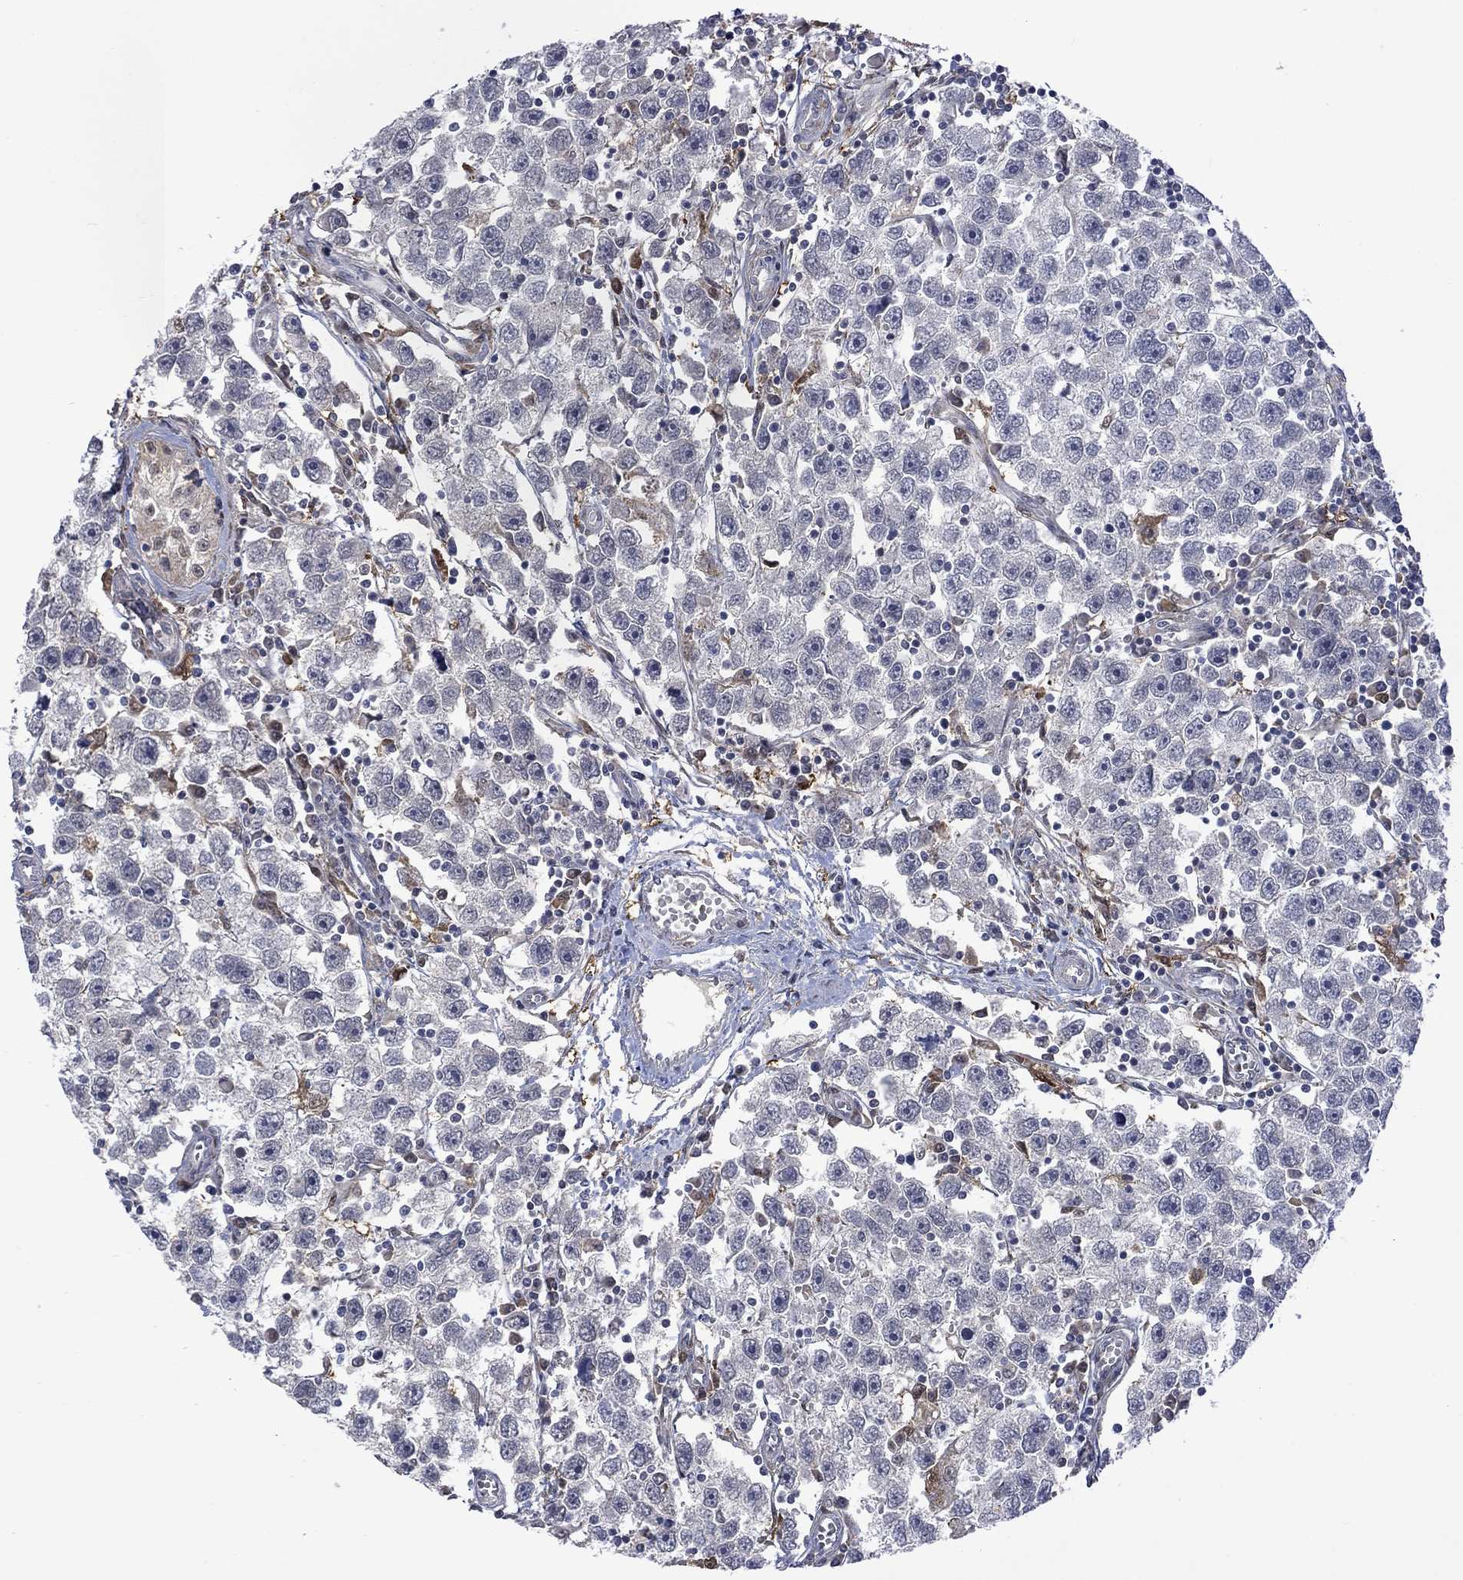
{"staining": {"intensity": "negative", "quantity": "none", "location": "none"}, "tissue": "testis cancer", "cell_type": "Tumor cells", "image_type": "cancer", "snomed": [{"axis": "morphology", "description": "Seminoma, NOS"}, {"axis": "topography", "description": "Testis"}], "caption": "A high-resolution photomicrograph shows immunohistochemistry (IHC) staining of testis cancer (seminoma), which reveals no significant expression in tumor cells.", "gene": "CBR1", "patient": {"sex": "male", "age": 30}}